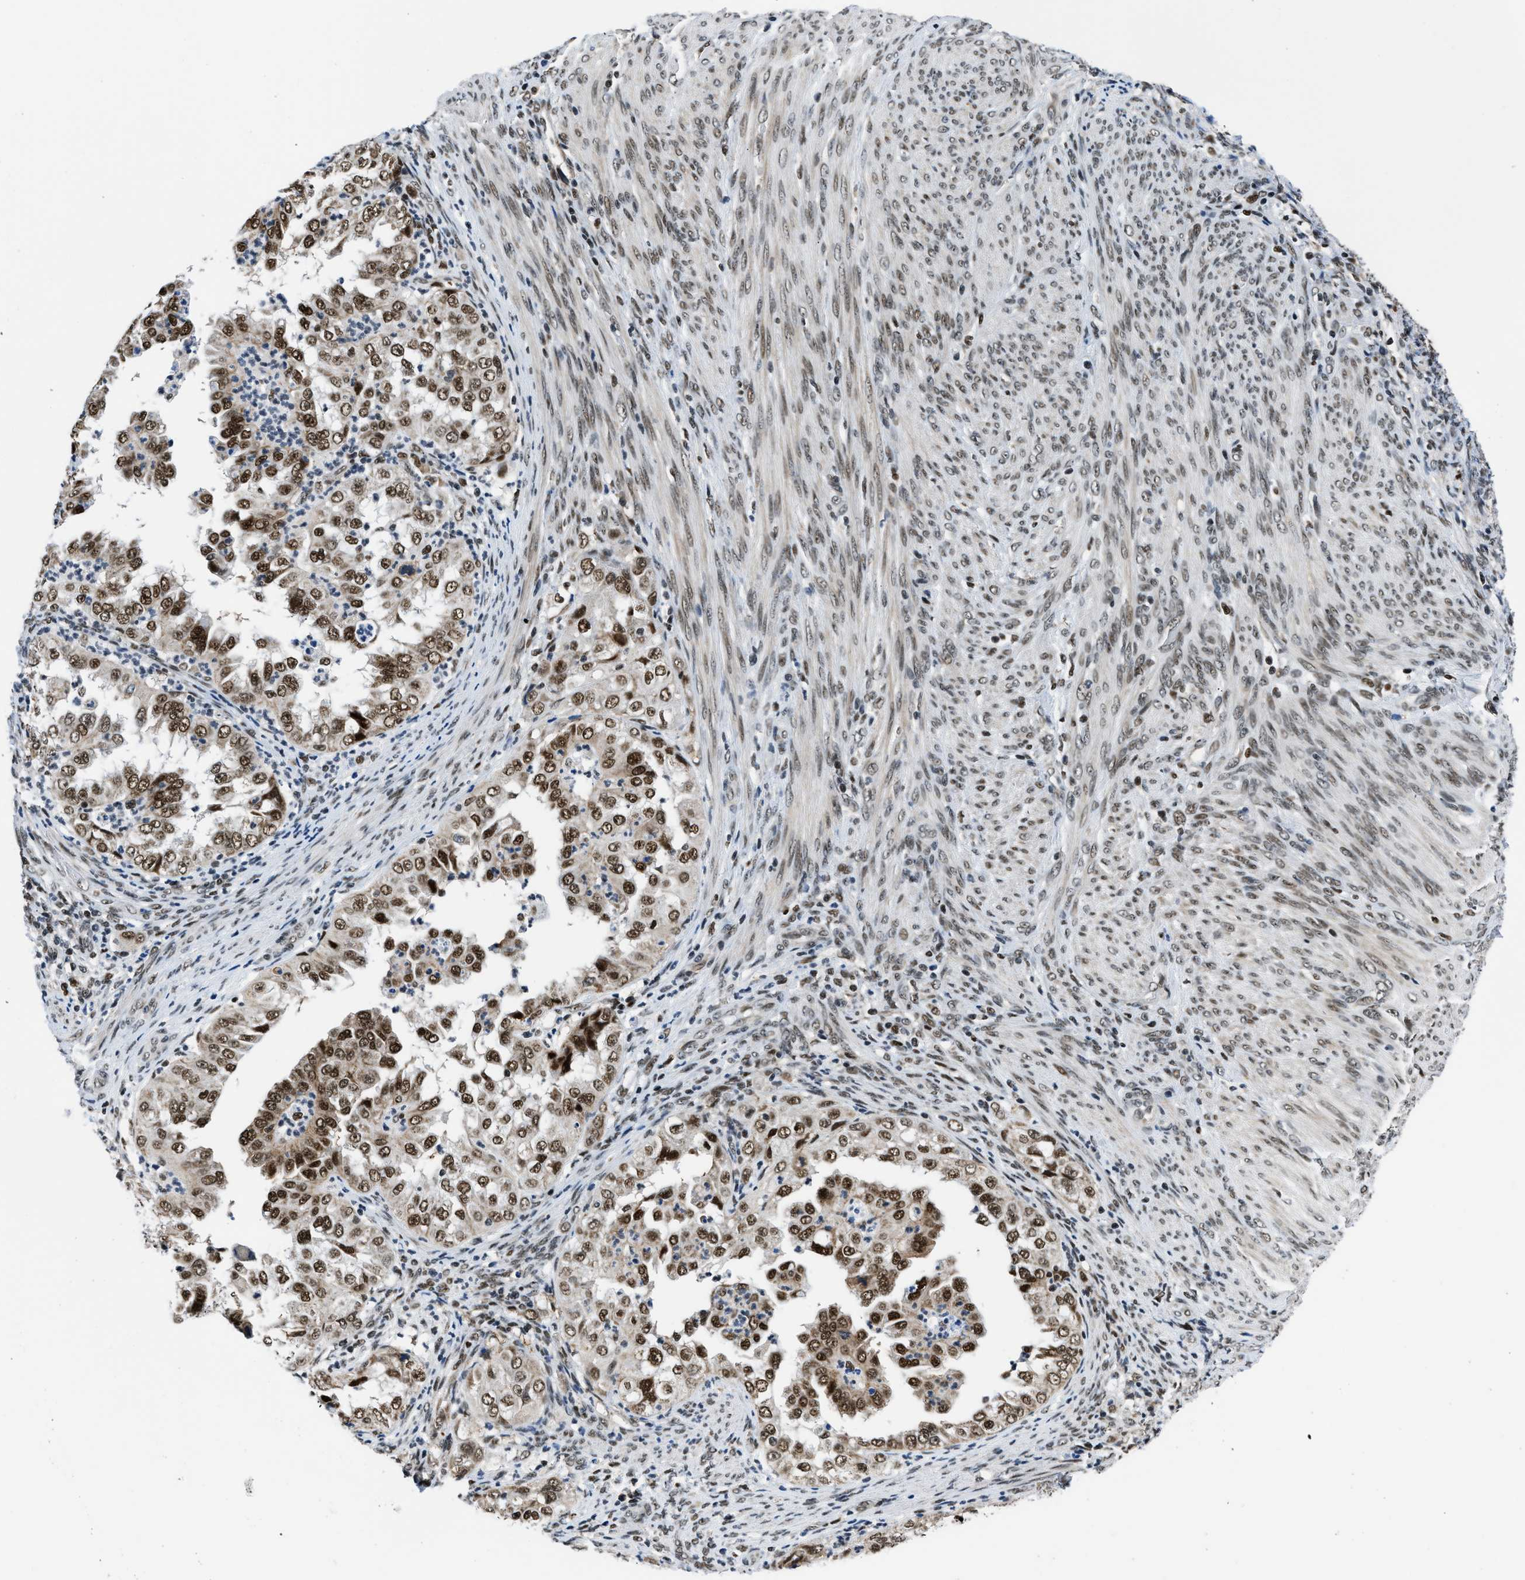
{"staining": {"intensity": "strong", "quantity": ">75%", "location": "nuclear"}, "tissue": "endometrial cancer", "cell_type": "Tumor cells", "image_type": "cancer", "snomed": [{"axis": "morphology", "description": "Adenocarcinoma, NOS"}, {"axis": "topography", "description": "Endometrium"}], "caption": "A brown stain highlights strong nuclear staining of a protein in human endometrial adenocarcinoma tumor cells.", "gene": "KDM3B", "patient": {"sex": "female", "age": 85}}